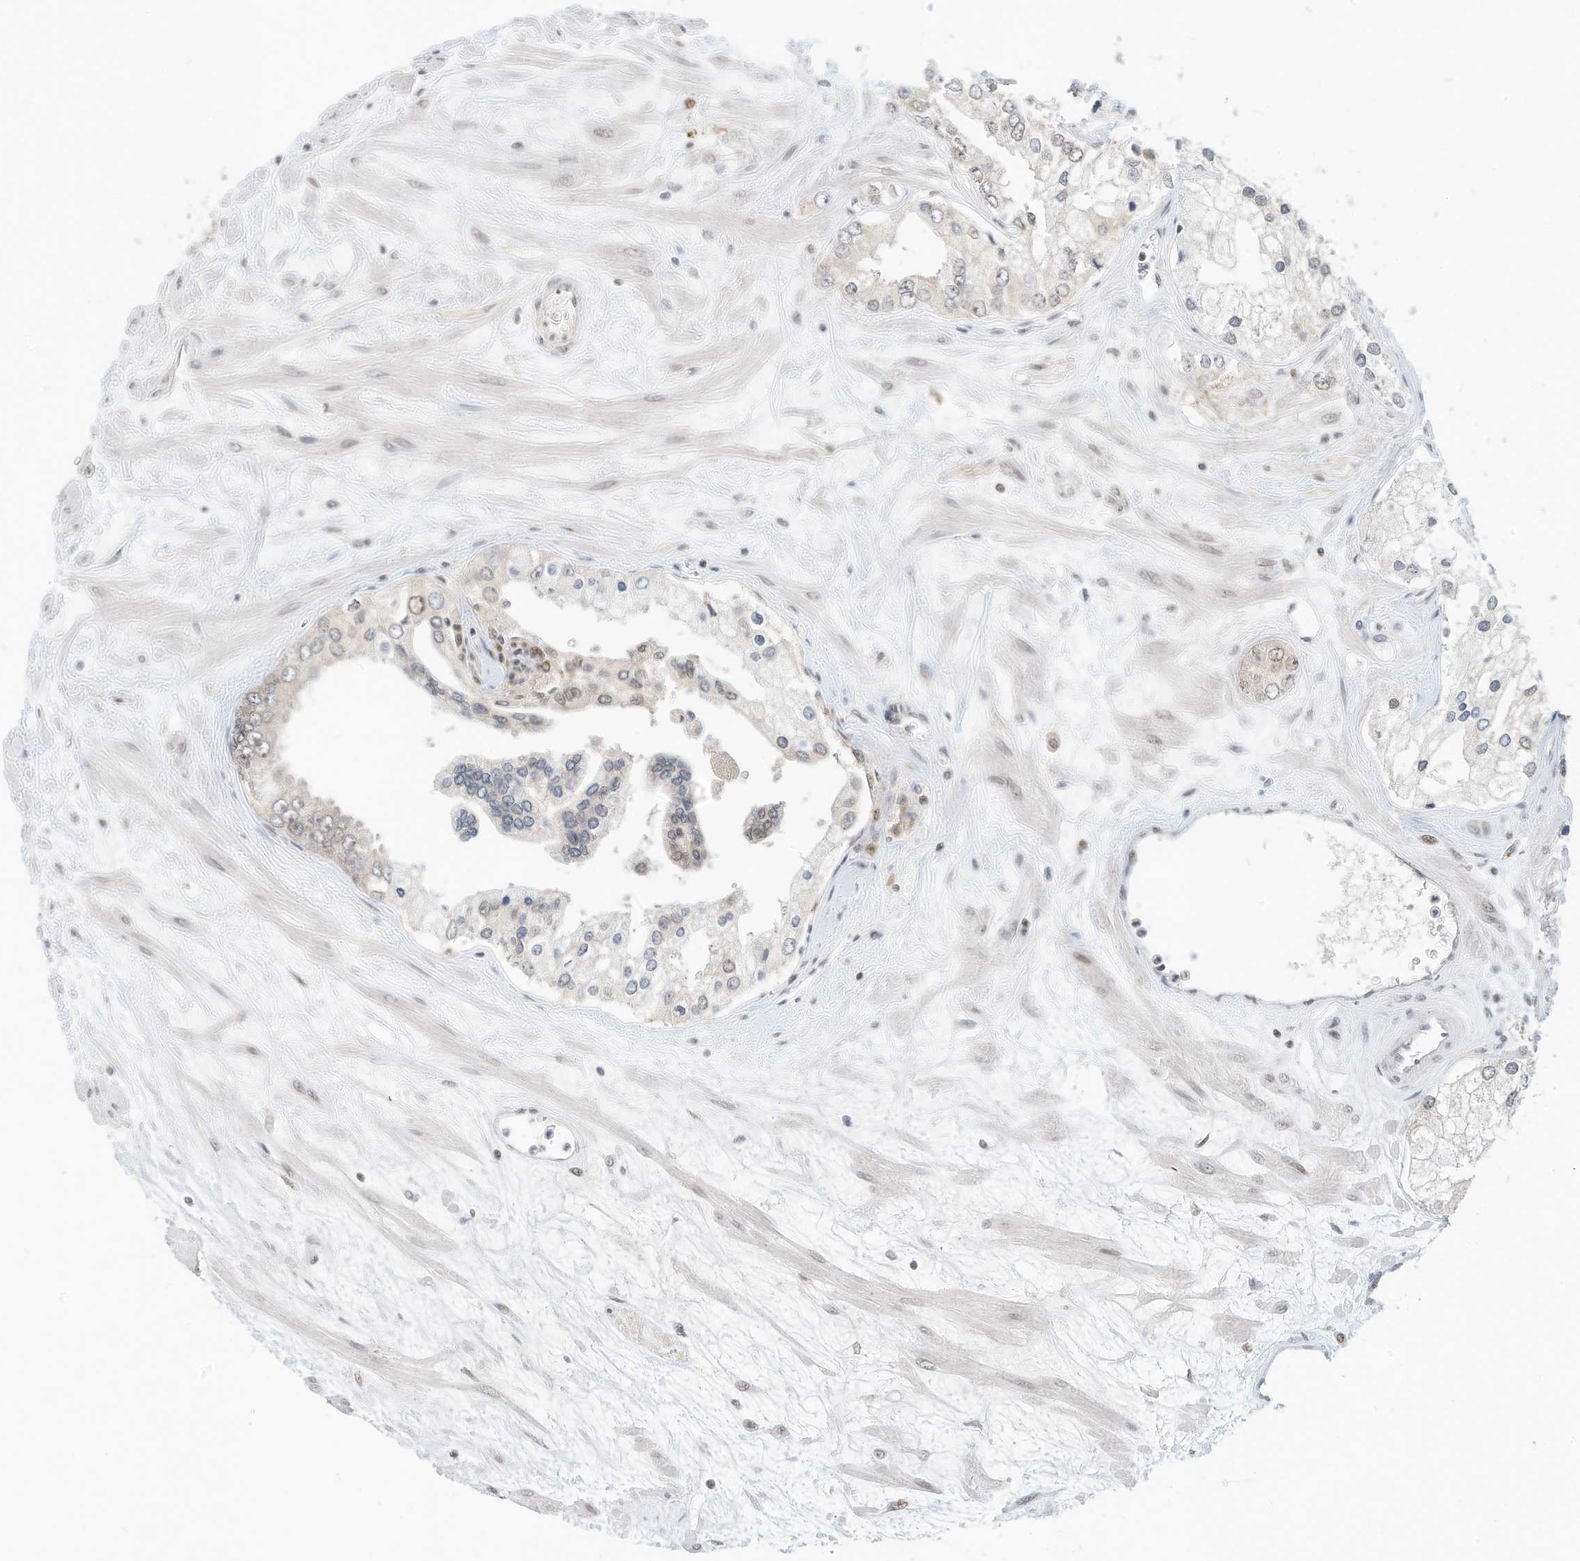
{"staining": {"intensity": "negative", "quantity": "none", "location": "none"}, "tissue": "prostate cancer", "cell_type": "Tumor cells", "image_type": "cancer", "snomed": [{"axis": "morphology", "description": "Adenocarcinoma, High grade"}, {"axis": "topography", "description": "Prostate"}], "caption": "A micrograph of prostate adenocarcinoma (high-grade) stained for a protein reveals no brown staining in tumor cells.", "gene": "OGT", "patient": {"sex": "male", "age": 66}}